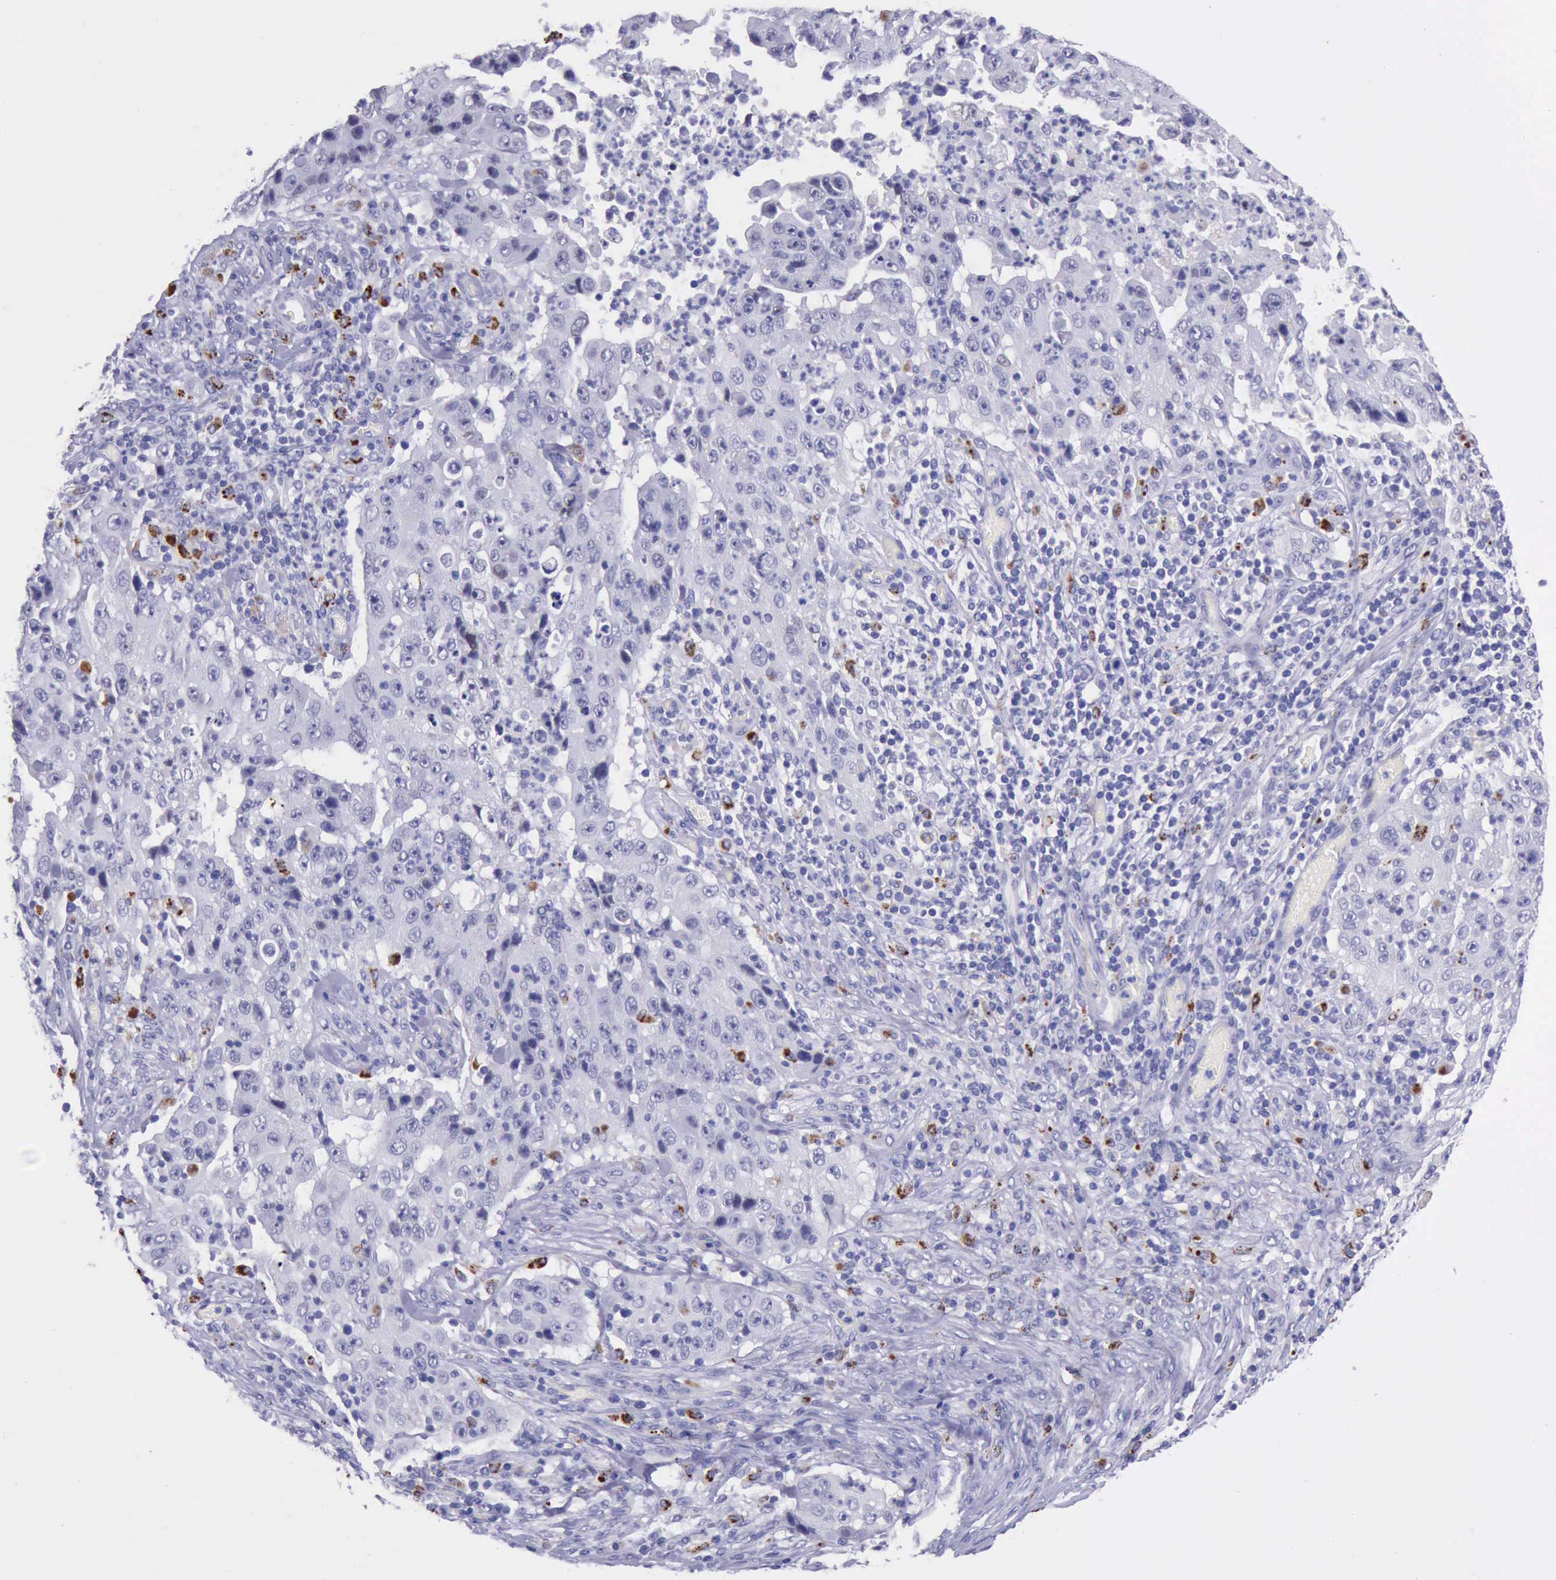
{"staining": {"intensity": "negative", "quantity": "none", "location": "none"}, "tissue": "lung cancer", "cell_type": "Tumor cells", "image_type": "cancer", "snomed": [{"axis": "morphology", "description": "Squamous cell carcinoma, NOS"}, {"axis": "topography", "description": "Lung"}], "caption": "There is no significant expression in tumor cells of lung squamous cell carcinoma.", "gene": "GLA", "patient": {"sex": "male", "age": 64}}